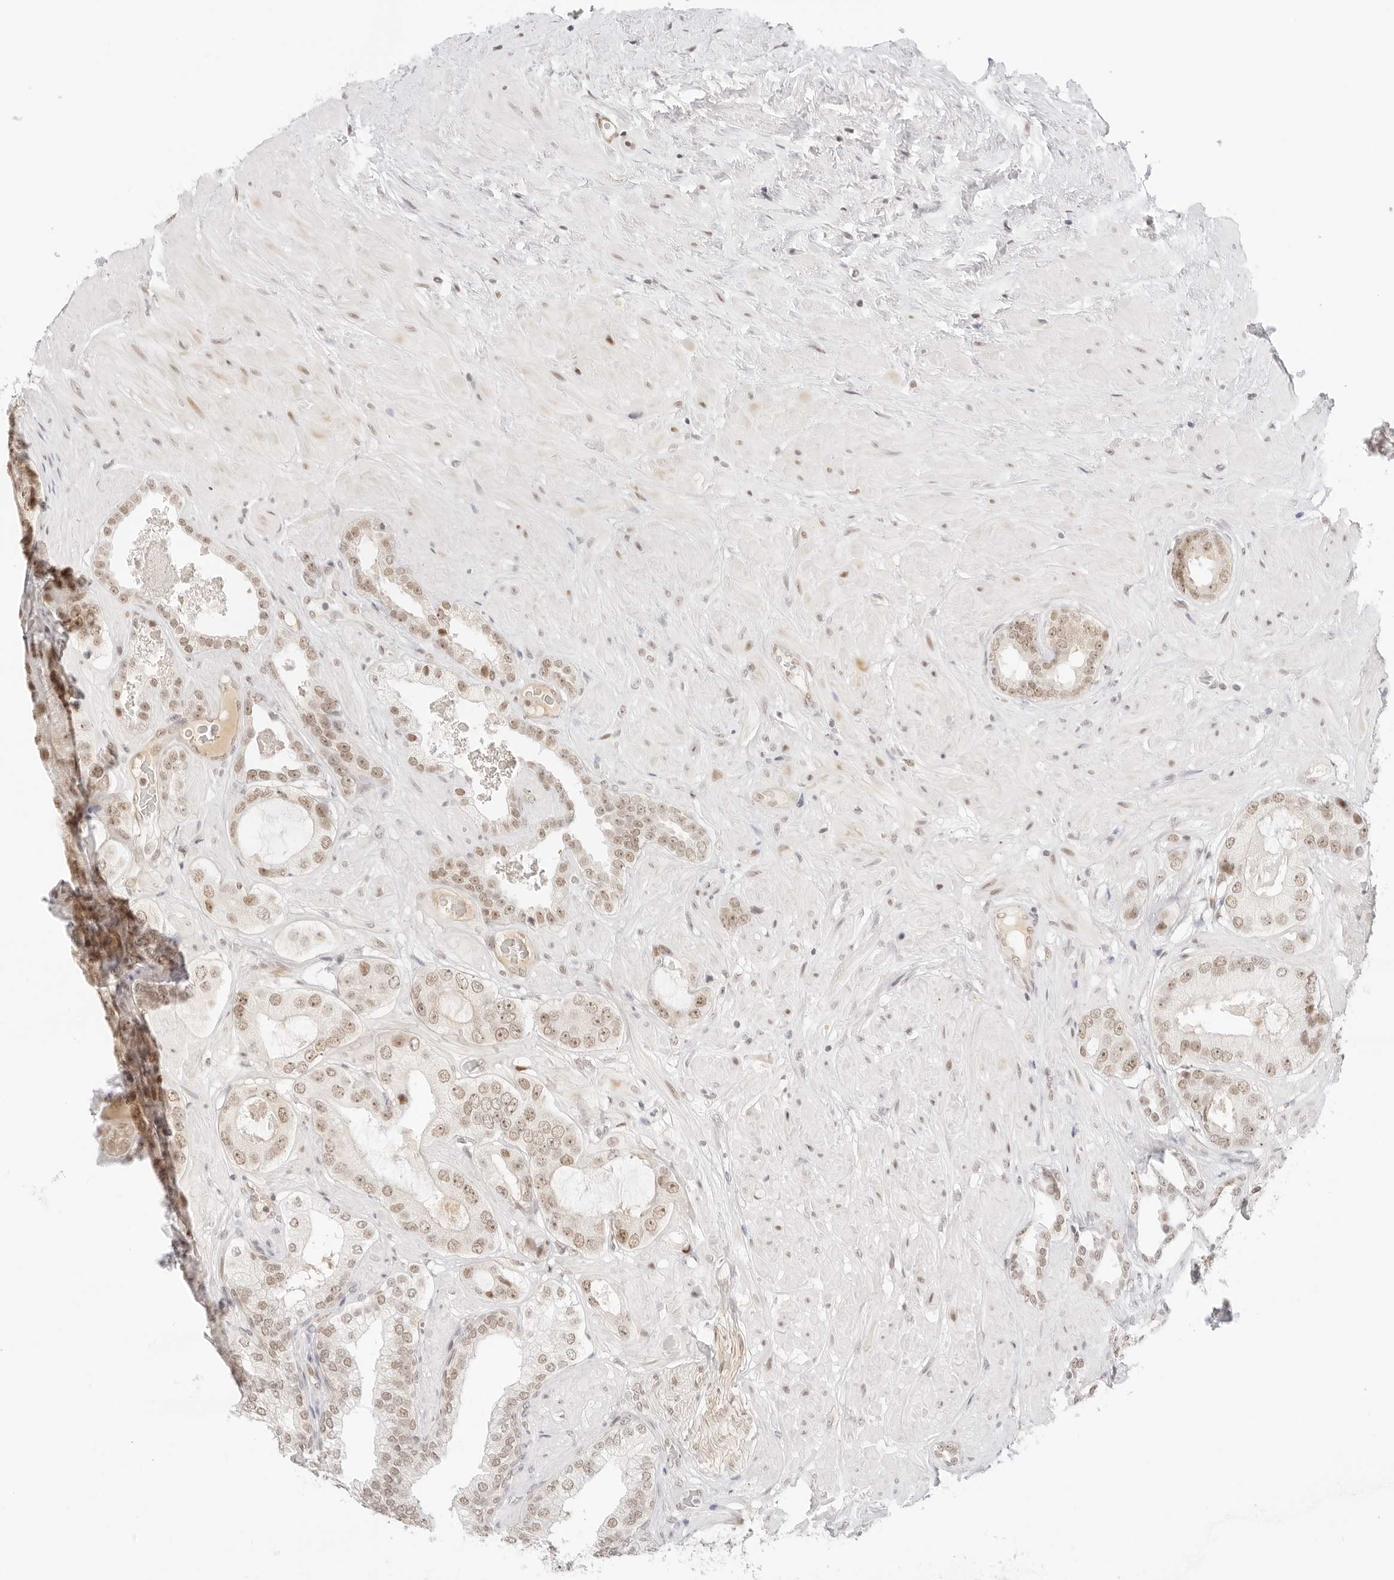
{"staining": {"intensity": "weak", "quantity": "25%-75%", "location": "nuclear"}, "tissue": "prostate cancer", "cell_type": "Tumor cells", "image_type": "cancer", "snomed": [{"axis": "morphology", "description": "Adenocarcinoma, High grade"}, {"axis": "topography", "description": "Prostate"}], "caption": "Immunohistochemistry of prostate high-grade adenocarcinoma reveals low levels of weak nuclear expression in approximately 25%-75% of tumor cells.", "gene": "ITGA6", "patient": {"sex": "male", "age": 59}}